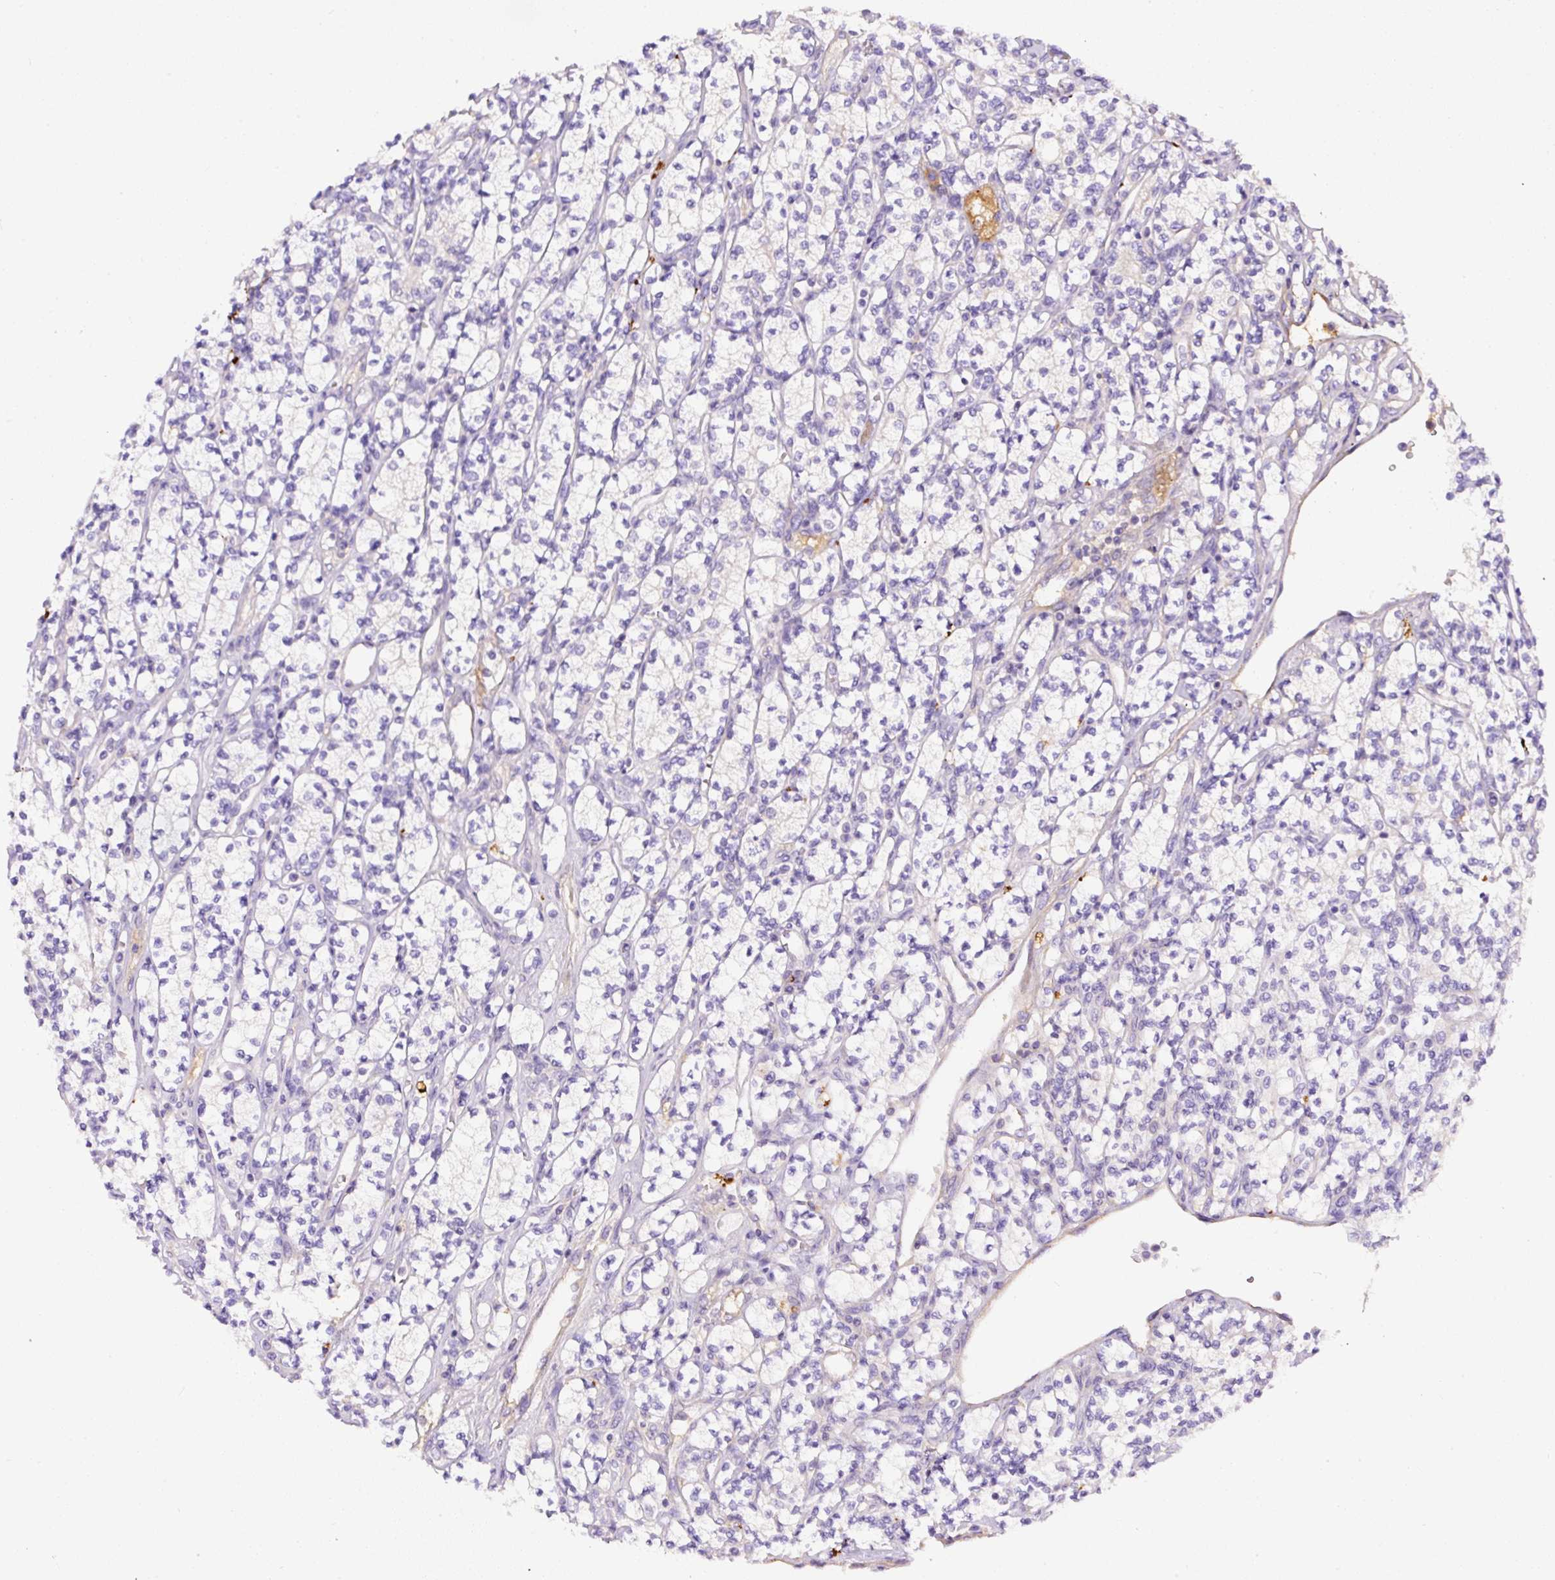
{"staining": {"intensity": "negative", "quantity": "none", "location": "none"}, "tissue": "renal cancer", "cell_type": "Tumor cells", "image_type": "cancer", "snomed": [{"axis": "morphology", "description": "Adenocarcinoma, NOS"}, {"axis": "topography", "description": "Kidney"}], "caption": "High magnification brightfield microscopy of renal adenocarcinoma stained with DAB (3,3'-diaminobenzidine) (brown) and counterstained with hematoxylin (blue): tumor cells show no significant positivity.", "gene": "APCS", "patient": {"sex": "male", "age": 77}}